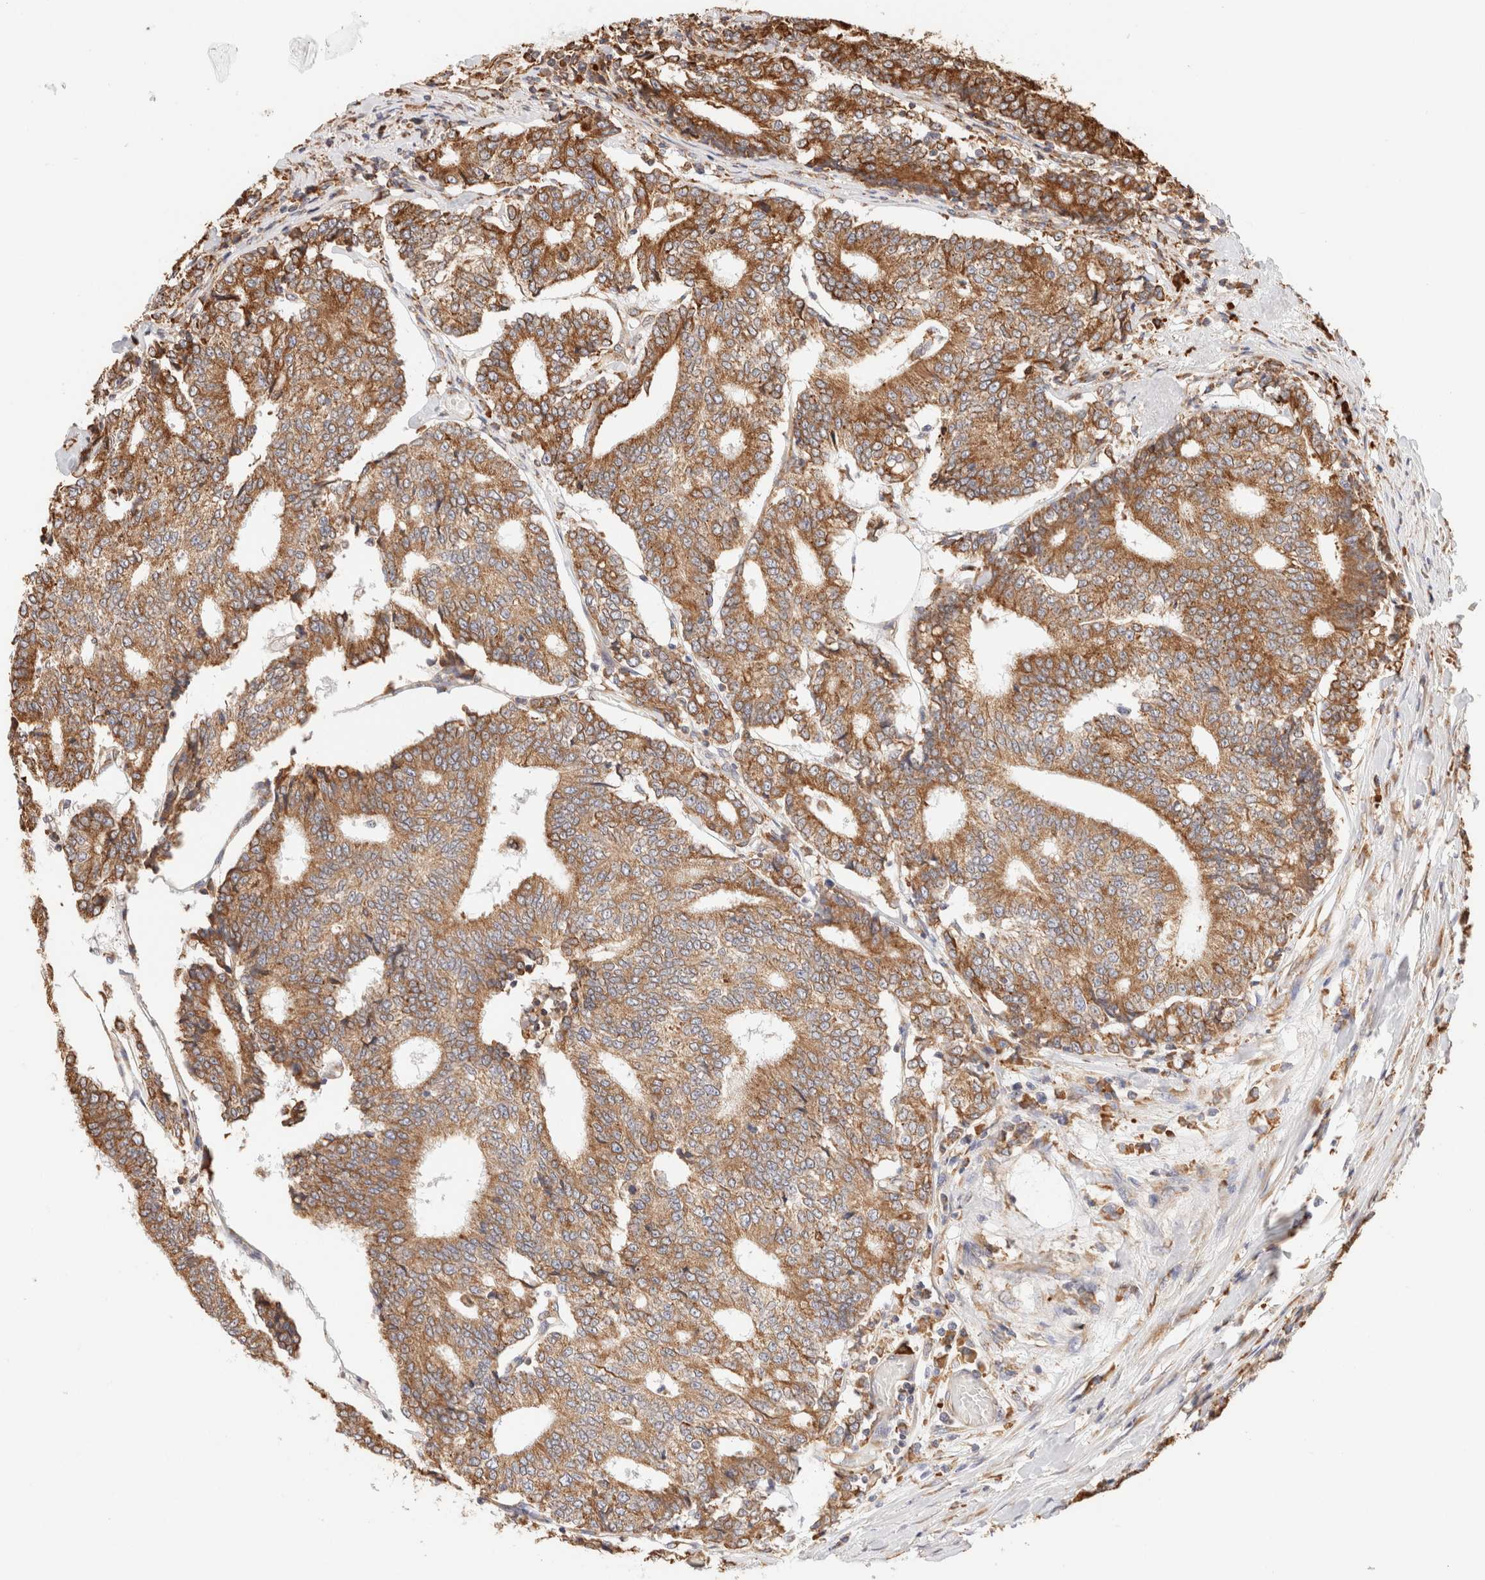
{"staining": {"intensity": "strong", "quantity": ">75%", "location": "cytoplasmic/membranous"}, "tissue": "prostate cancer", "cell_type": "Tumor cells", "image_type": "cancer", "snomed": [{"axis": "morphology", "description": "Normal tissue, NOS"}, {"axis": "morphology", "description": "Adenocarcinoma, High grade"}, {"axis": "topography", "description": "Prostate"}, {"axis": "topography", "description": "Seminal veicle"}], "caption": "High-power microscopy captured an immunohistochemistry (IHC) image of adenocarcinoma (high-grade) (prostate), revealing strong cytoplasmic/membranous positivity in about >75% of tumor cells.", "gene": "FER", "patient": {"sex": "male", "age": 55}}